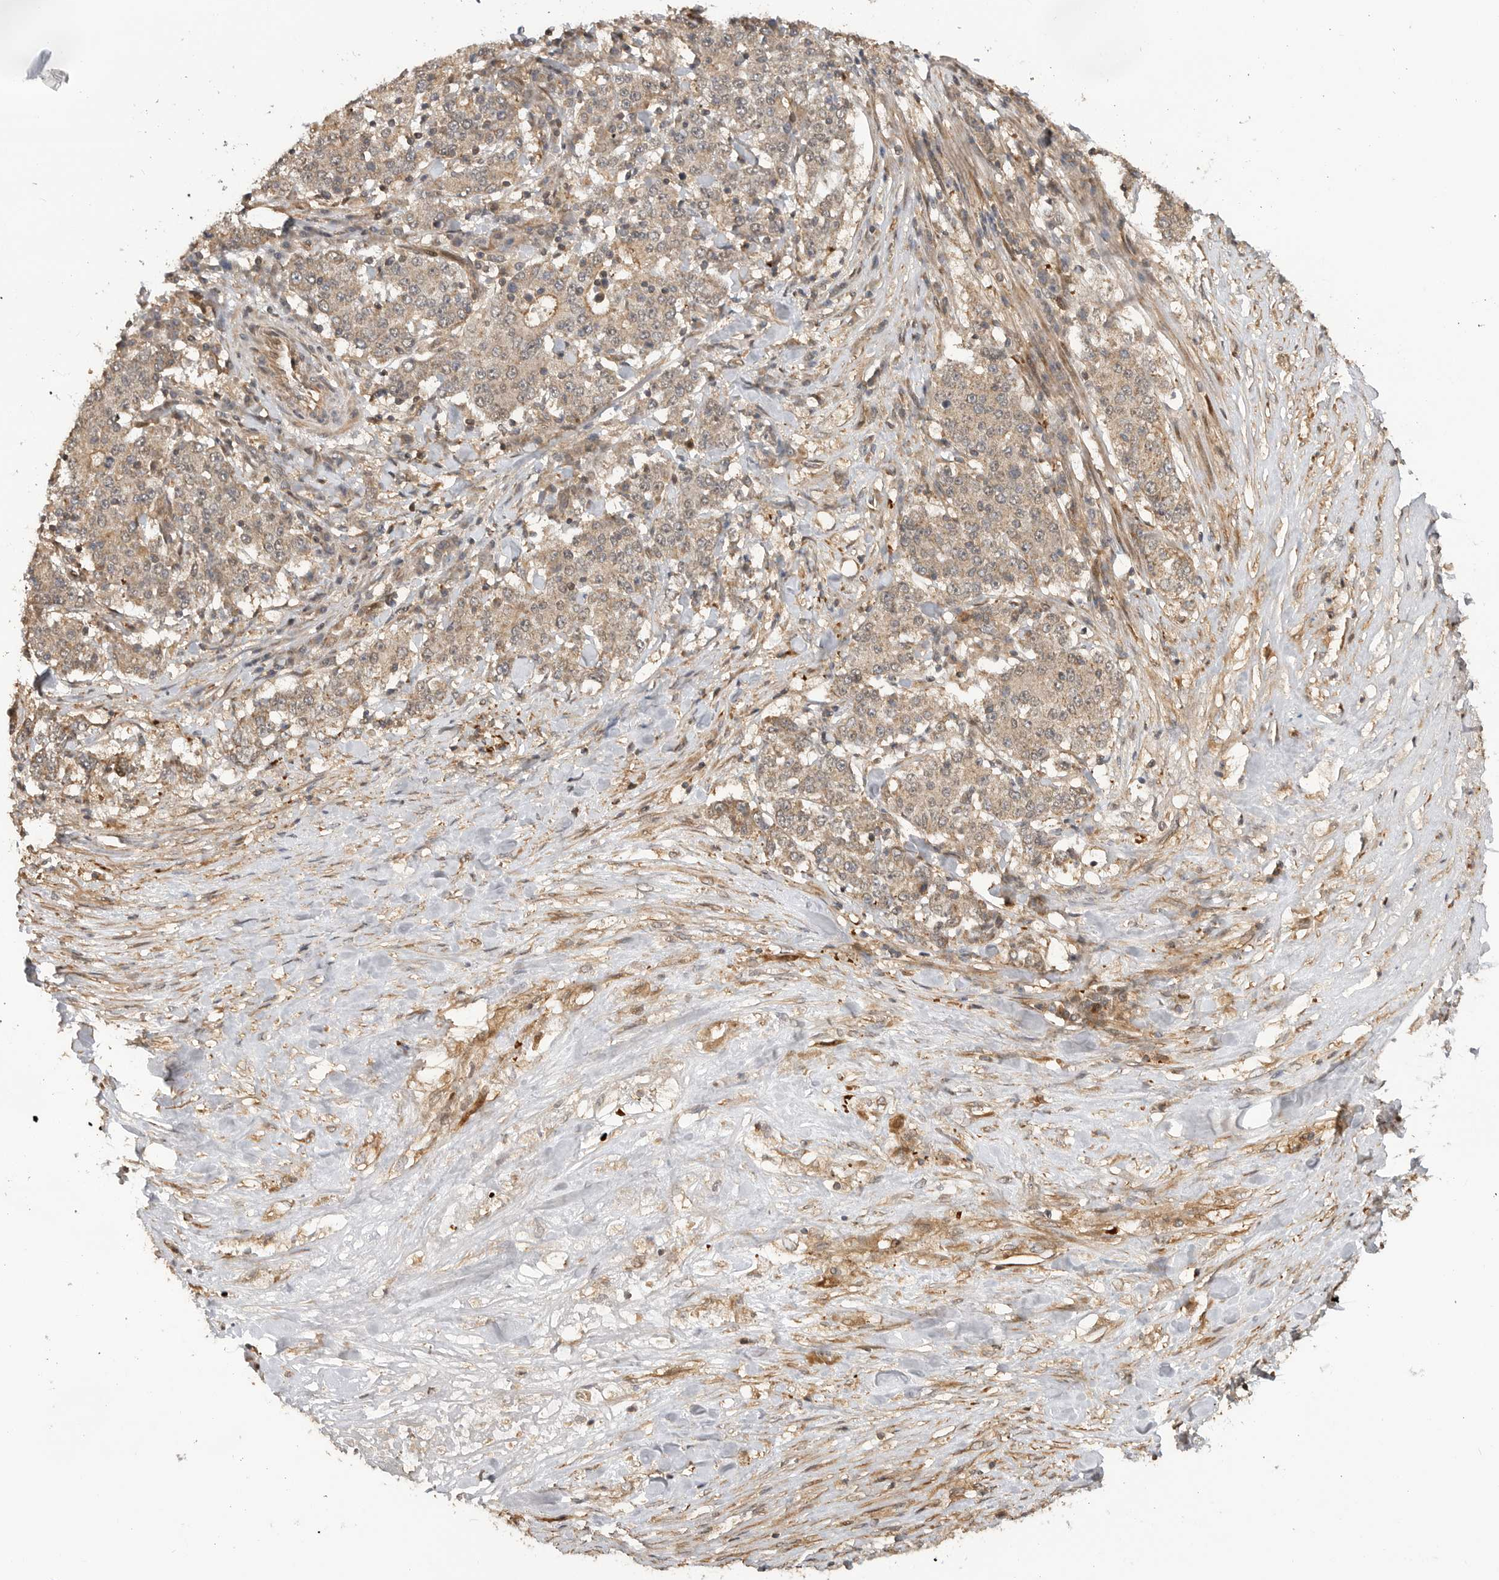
{"staining": {"intensity": "weak", "quantity": "<25%", "location": "cytoplasmic/membranous"}, "tissue": "stomach cancer", "cell_type": "Tumor cells", "image_type": "cancer", "snomed": [{"axis": "morphology", "description": "Adenocarcinoma, NOS"}, {"axis": "topography", "description": "Stomach"}], "caption": "Tumor cells show no significant expression in stomach cancer.", "gene": "ADPRS", "patient": {"sex": "male", "age": 59}}